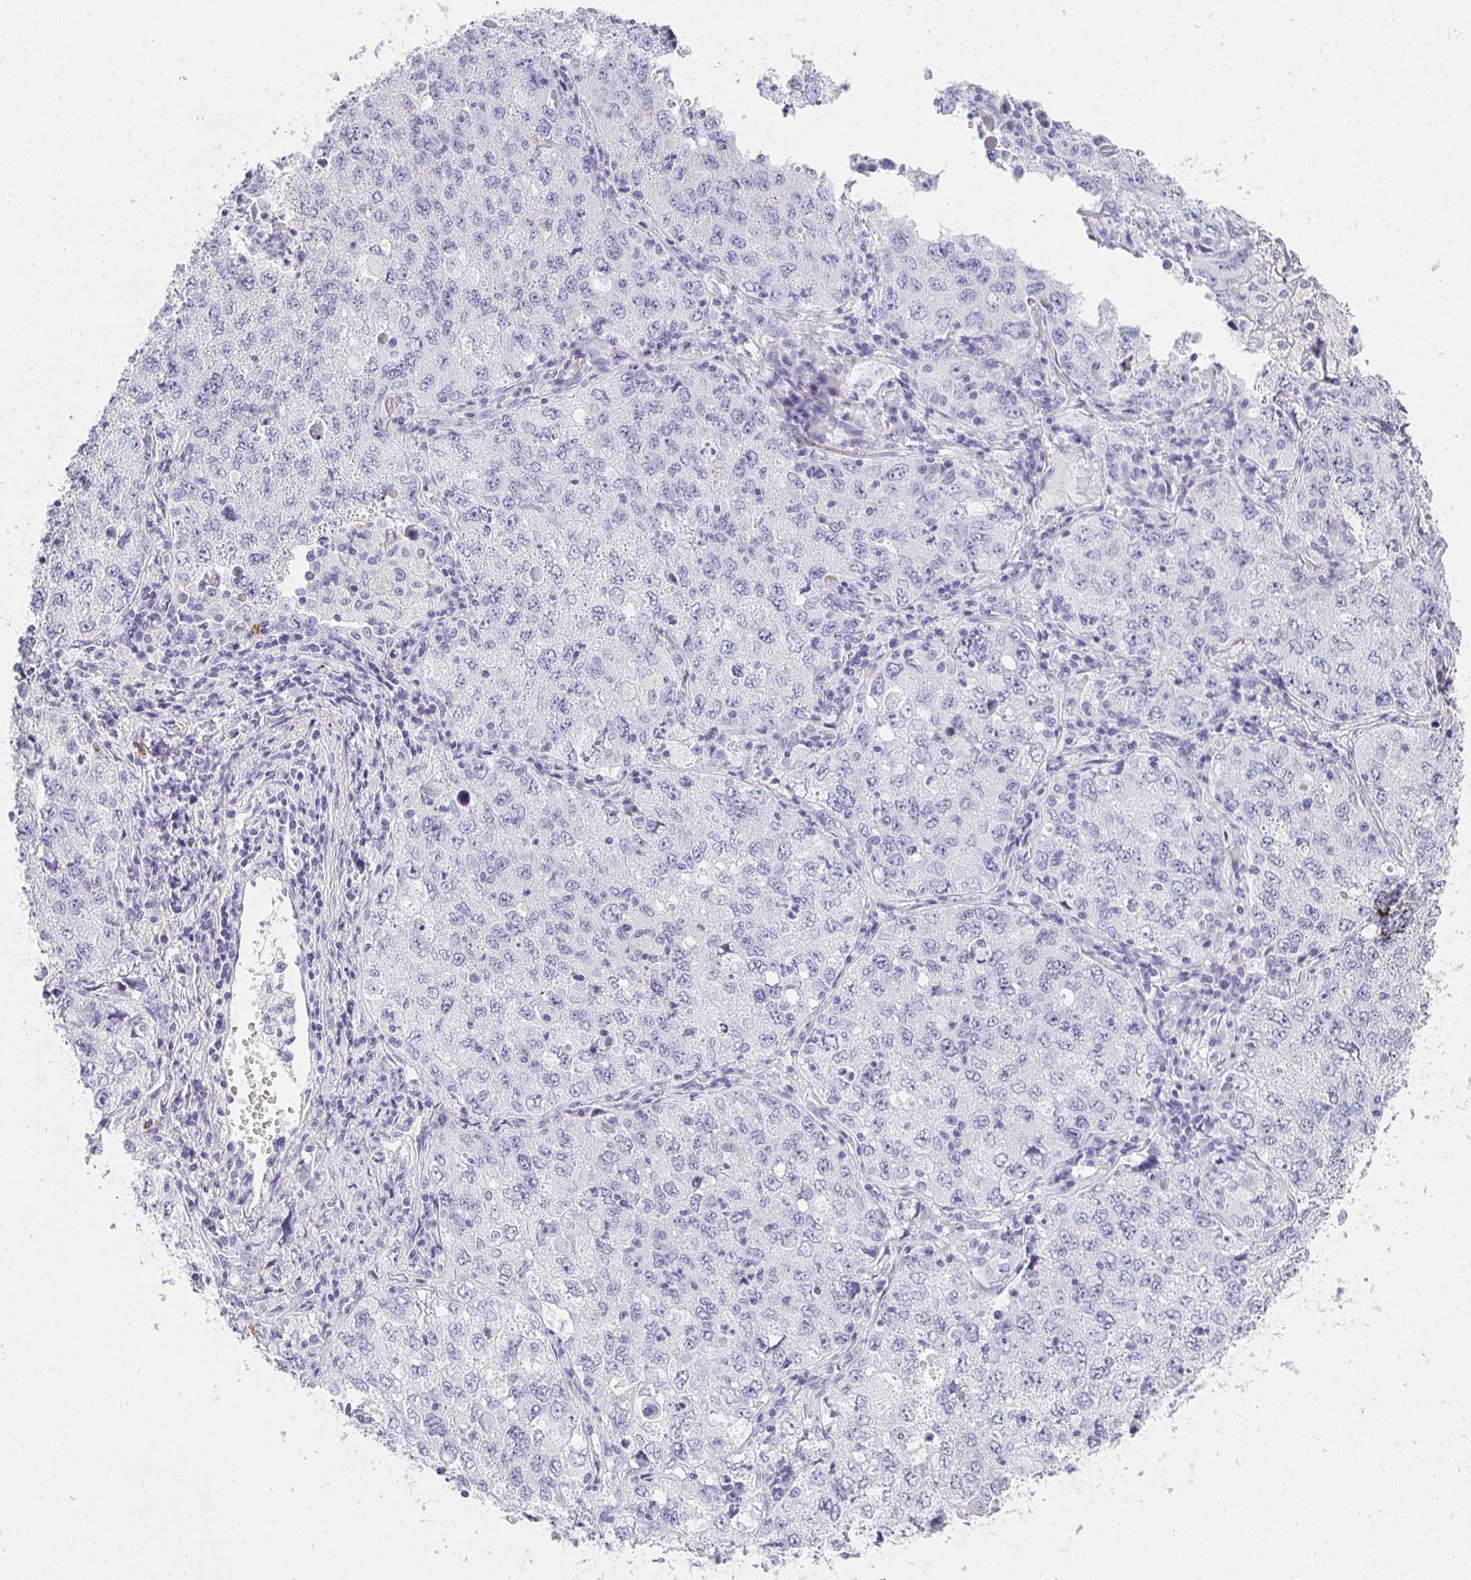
{"staining": {"intensity": "negative", "quantity": "none", "location": "none"}, "tissue": "lung cancer", "cell_type": "Tumor cells", "image_type": "cancer", "snomed": [{"axis": "morphology", "description": "Adenocarcinoma, NOS"}, {"axis": "topography", "description": "Lung"}], "caption": "Lung cancer (adenocarcinoma) was stained to show a protein in brown. There is no significant staining in tumor cells. (Immunohistochemistry, brightfield microscopy, high magnification).", "gene": "TPSD1", "patient": {"sex": "female", "age": 57}}